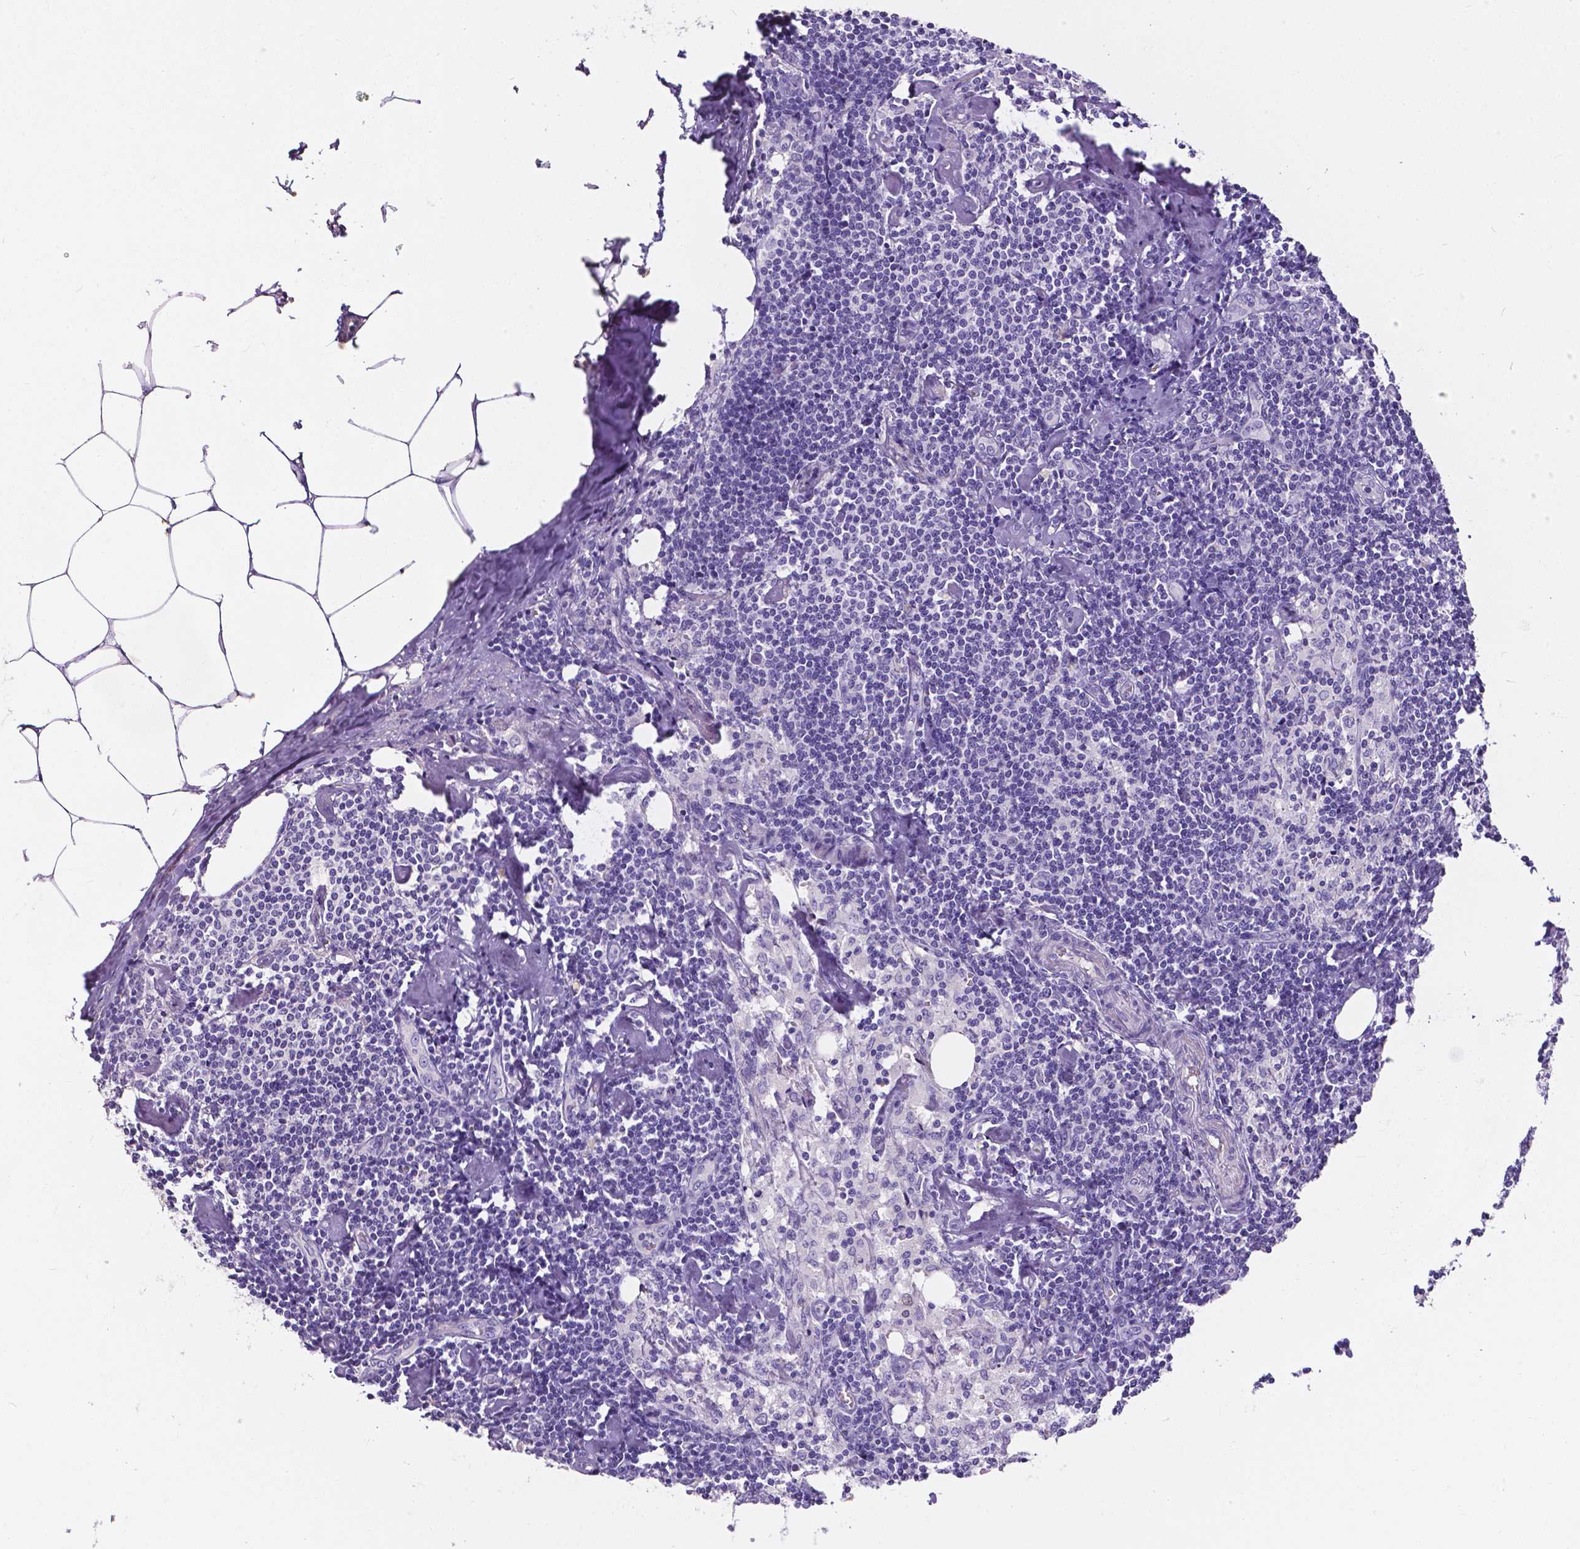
{"staining": {"intensity": "negative", "quantity": "none", "location": "none"}, "tissue": "lymph node", "cell_type": "Germinal center cells", "image_type": "normal", "snomed": [{"axis": "morphology", "description": "Normal tissue, NOS"}, {"axis": "topography", "description": "Lymph node"}], "caption": "An immunohistochemistry micrograph of normal lymph node is shown. There is no staining in germinal center cells of lymph node.", "gene": "OCLN", "patient": {"sex": "female", "age": 69}}